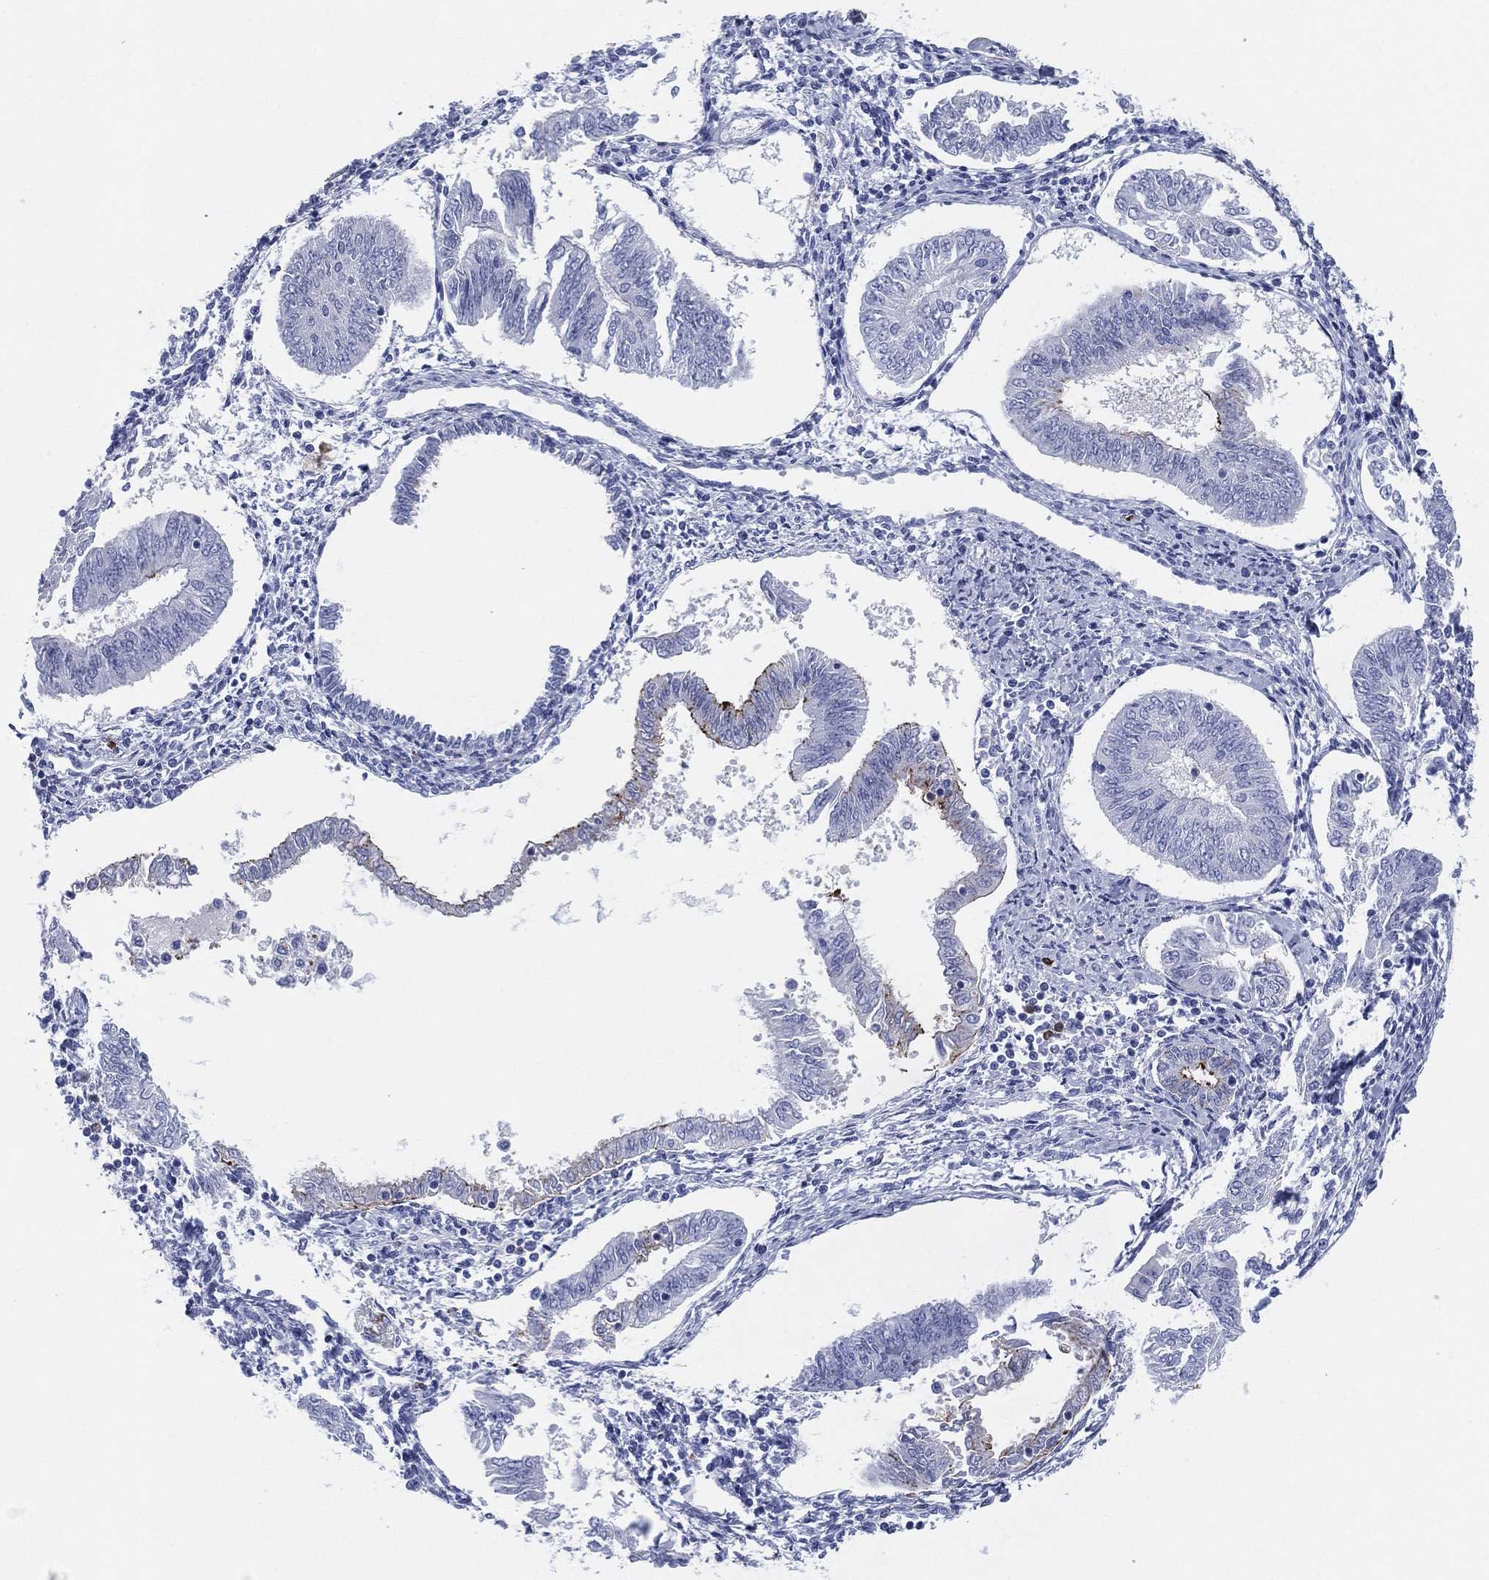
{"staining": {"intensity": "negative", "quantity": "none", "location": "none"}, "tissue": "endometrial cancer", "cell_type": "Tumor cells", "image_type": "cancer", "snomed": [{"axis": "morphology", "description": "Adenocarcinoma, NOS"}, {"axis": "topography", "description": "Endometrium"}], "caption": "Tumor cells are negative for brown protein staining in endometrial cancer.", "gene": "CD79A", "patient": {"sex": "female", "age": 58}}